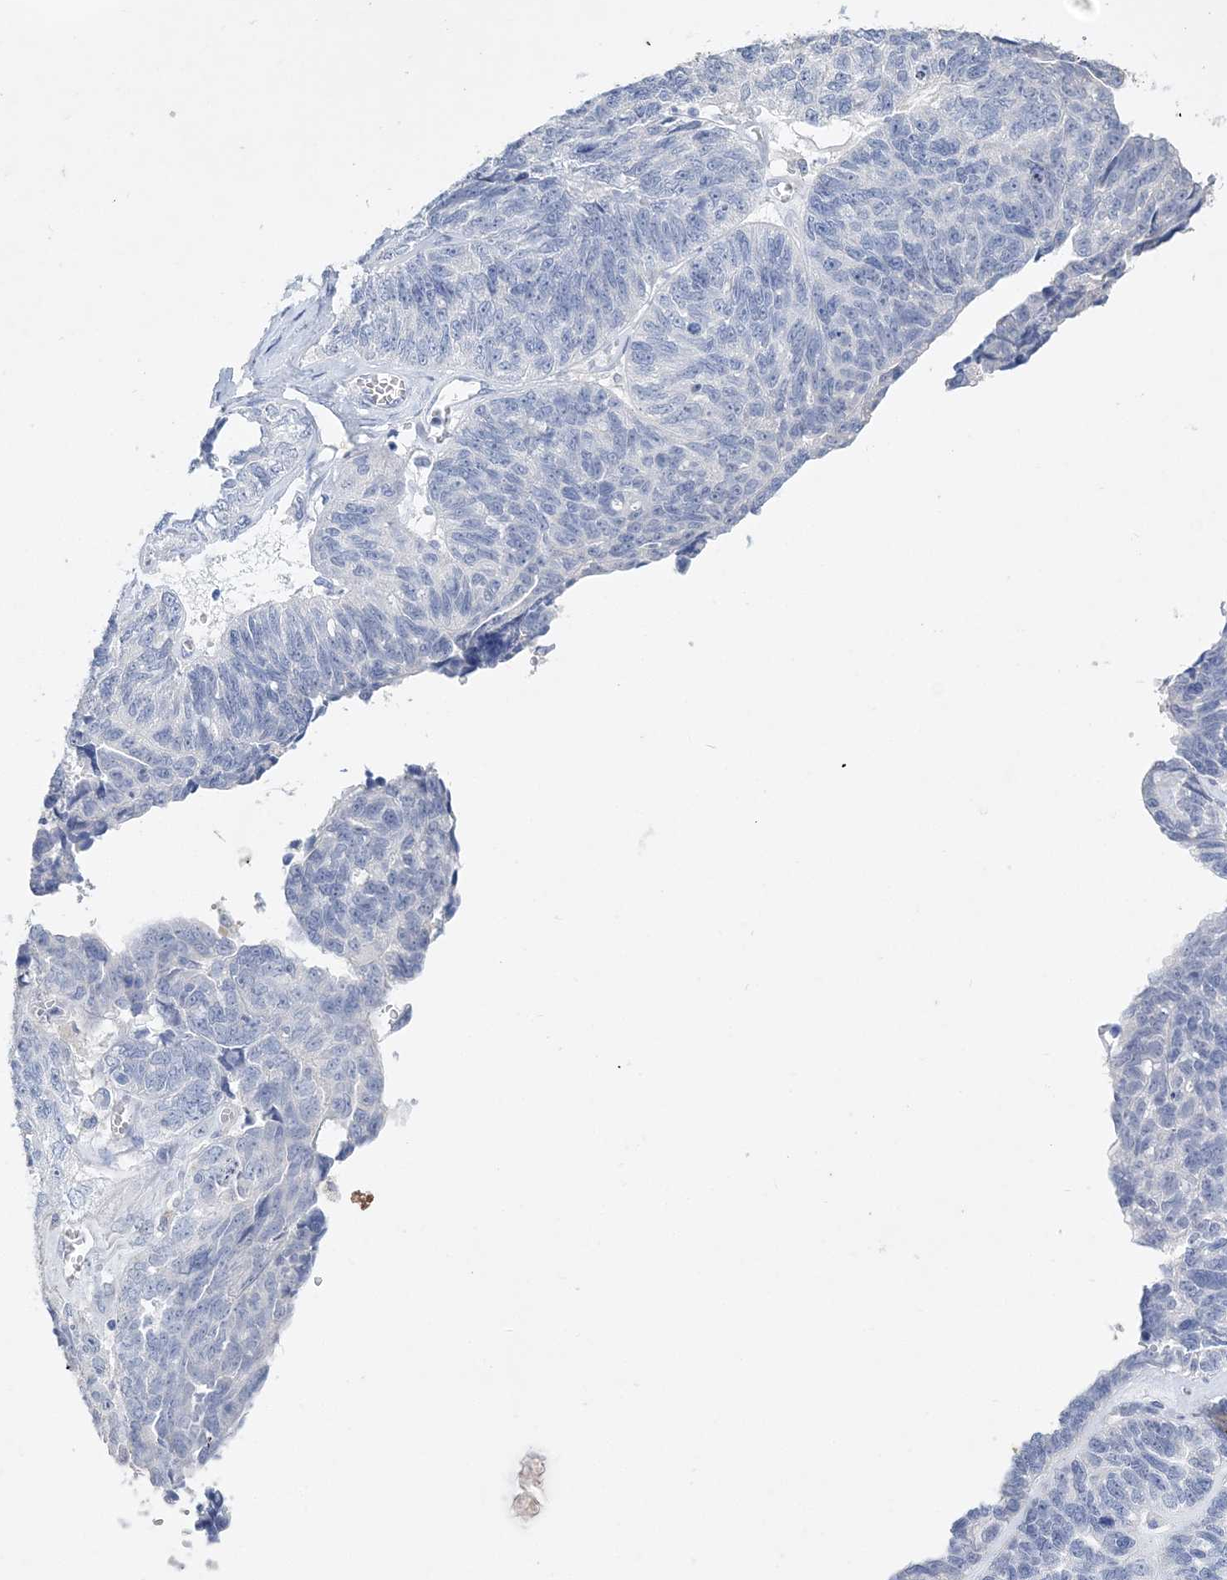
{"staining": {"intensity": "negative", "quantity": "none", "location": "none"}, "tissue": "ovarian cancer", "cell_type": "Tumor cells", "image_type": "cancer", "snomed": [{"axis": "morphology", "description": "Cystadenocarcinoma, serous, NOS"}, {"axis": "topography", "description": "Ovary"}], "caption": "Tumor cells are negative for brown protein staining in ovarian serous cystadenocarcinoma.", "gene": "COPS8", "patient": {"sex": "female", "age": 79}}